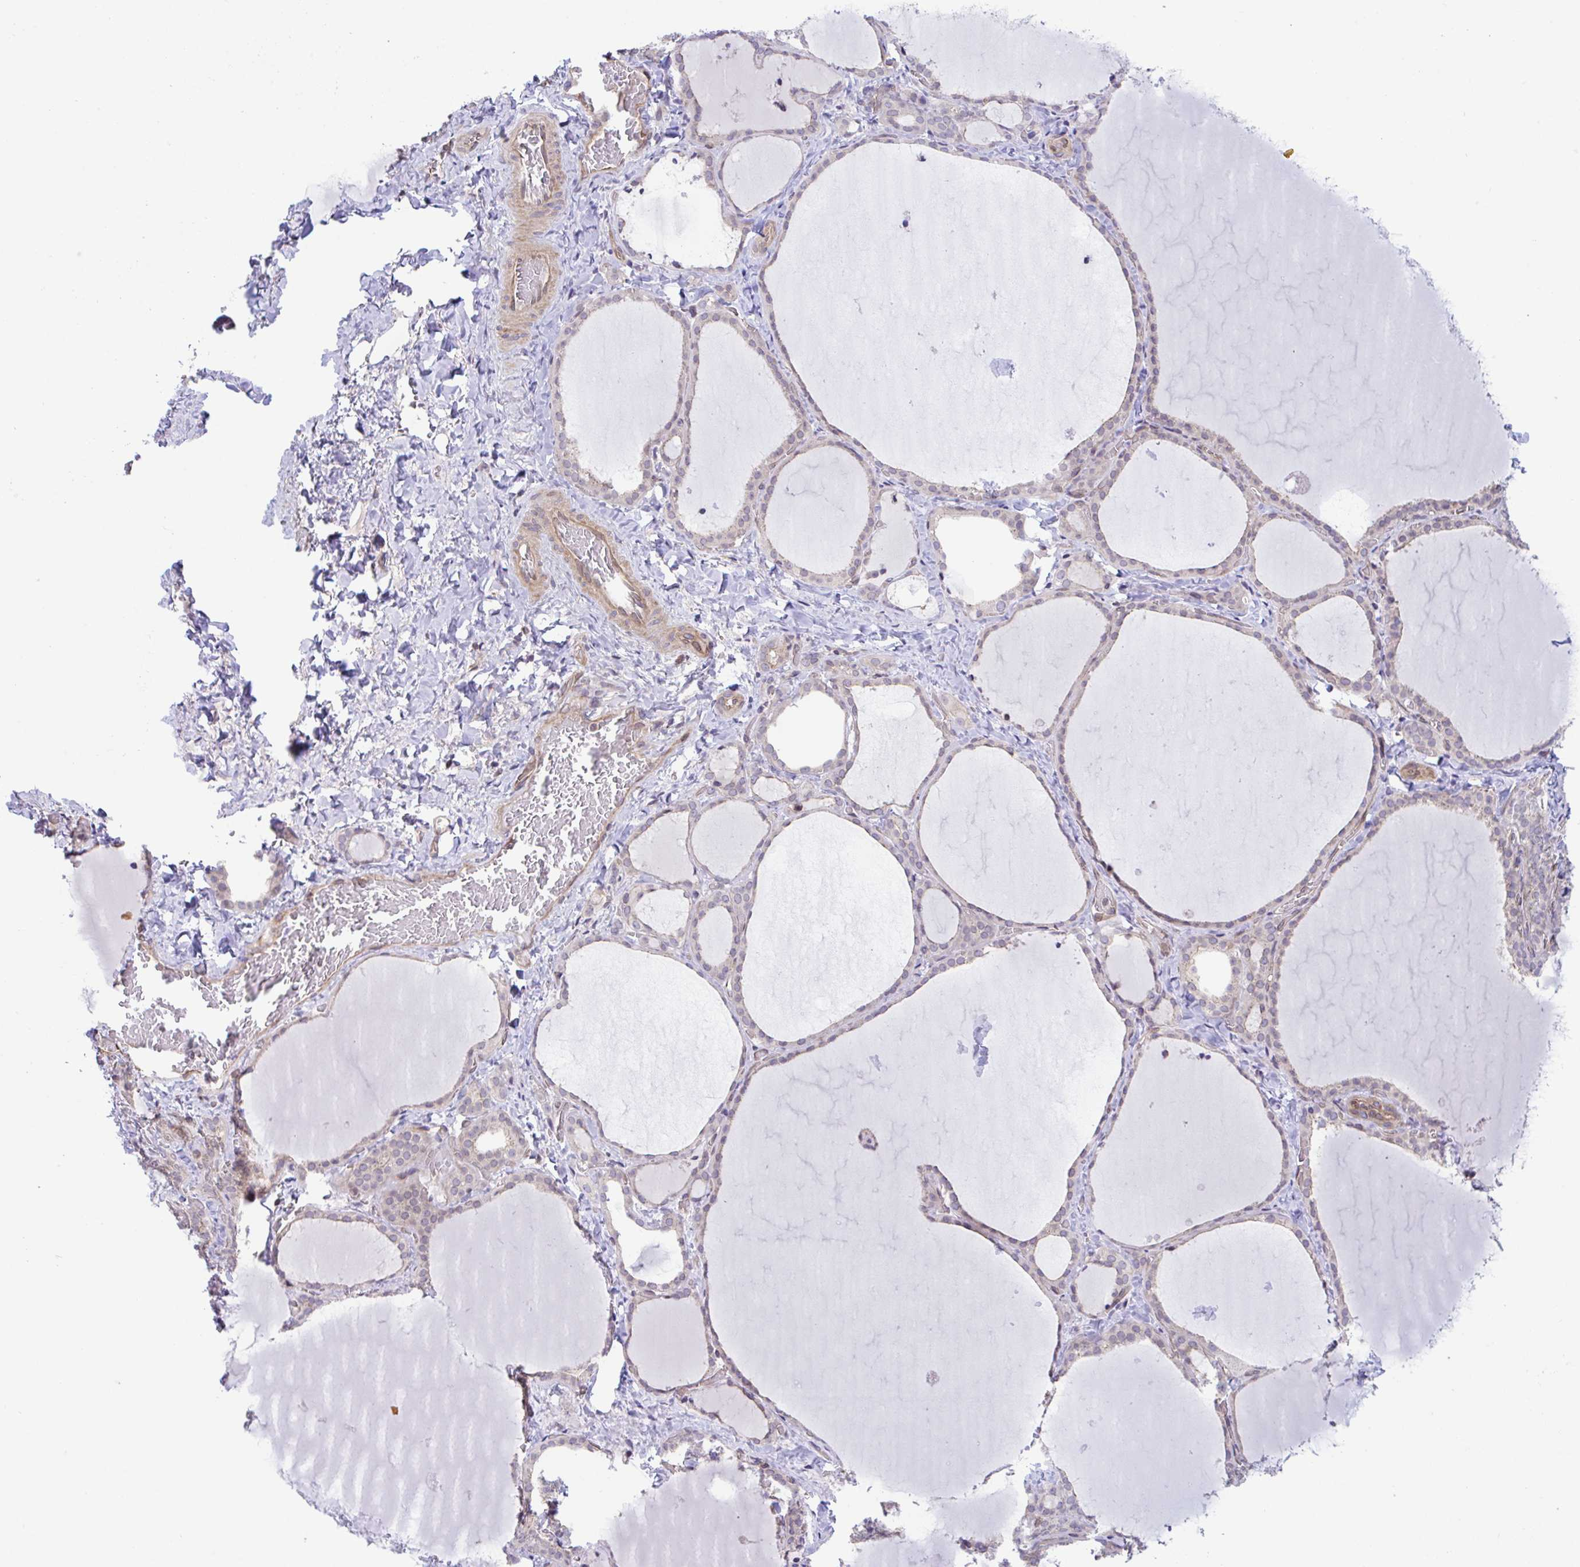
{"staining": {"intensity": "weak", "quantity": "25%-75%", "location": "cytoplasmic/membranous"}, "tissue": "thyroid gland", "cell_type": "Glandular cells", "image_type": "normal", "snomed": [{"axis": "morphology", "description": "Normal tissue, NOS"}, {"axis": "topography", "description": "Thyroid gland"}], "caption": "Protein analysis of benign thyroid gland displays weak cytoplasmic/membranous positivity in approximately 25%-75% of glandular cells. The staining is performed using DAB brown chromogen to label protein expression. The nuclei are counter-stained blue using hematoxylin.", "gene": "ZBED3", "patient": {"sex": "female", "age": 22}}